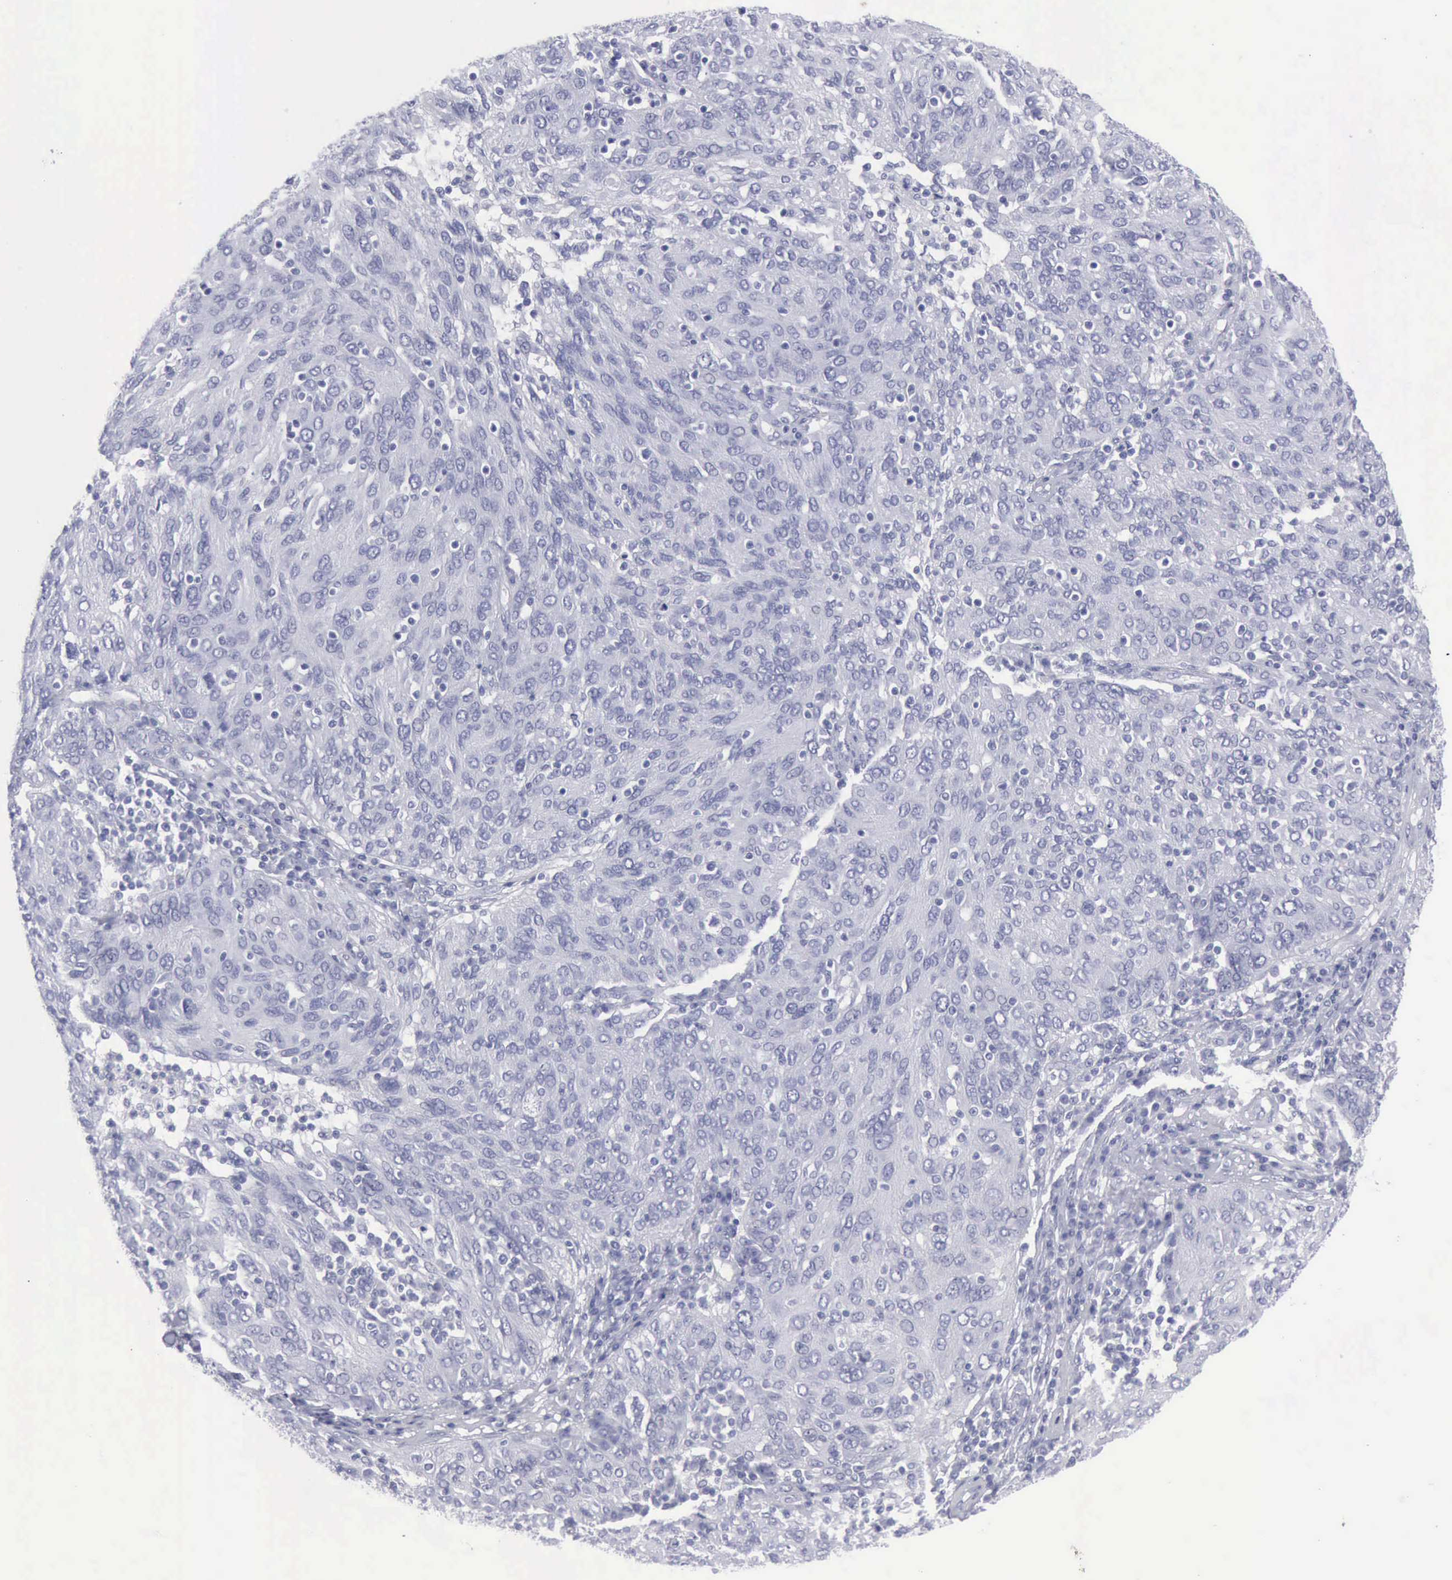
{"staining": {"intensity": "negative", "quantity": "none", "location": "none"}, "tissue": "ovarian cancer", "cell_type": "Tumor cells", "image_type": "cancer", "snomed": [{"axis": "morphology", "description": "Carcinoma, endometroid"}, {"axis": "topography", "description": "Ovary"}], "caption": "DAB (3,3'-diaminobenzidine) immunohistochemical staining of endometroid carcinoma (ovarian) exhibits no significant expression in tumor cells.", "gene": "KRT13", "patient": {"sex": "female", "age": 50}}